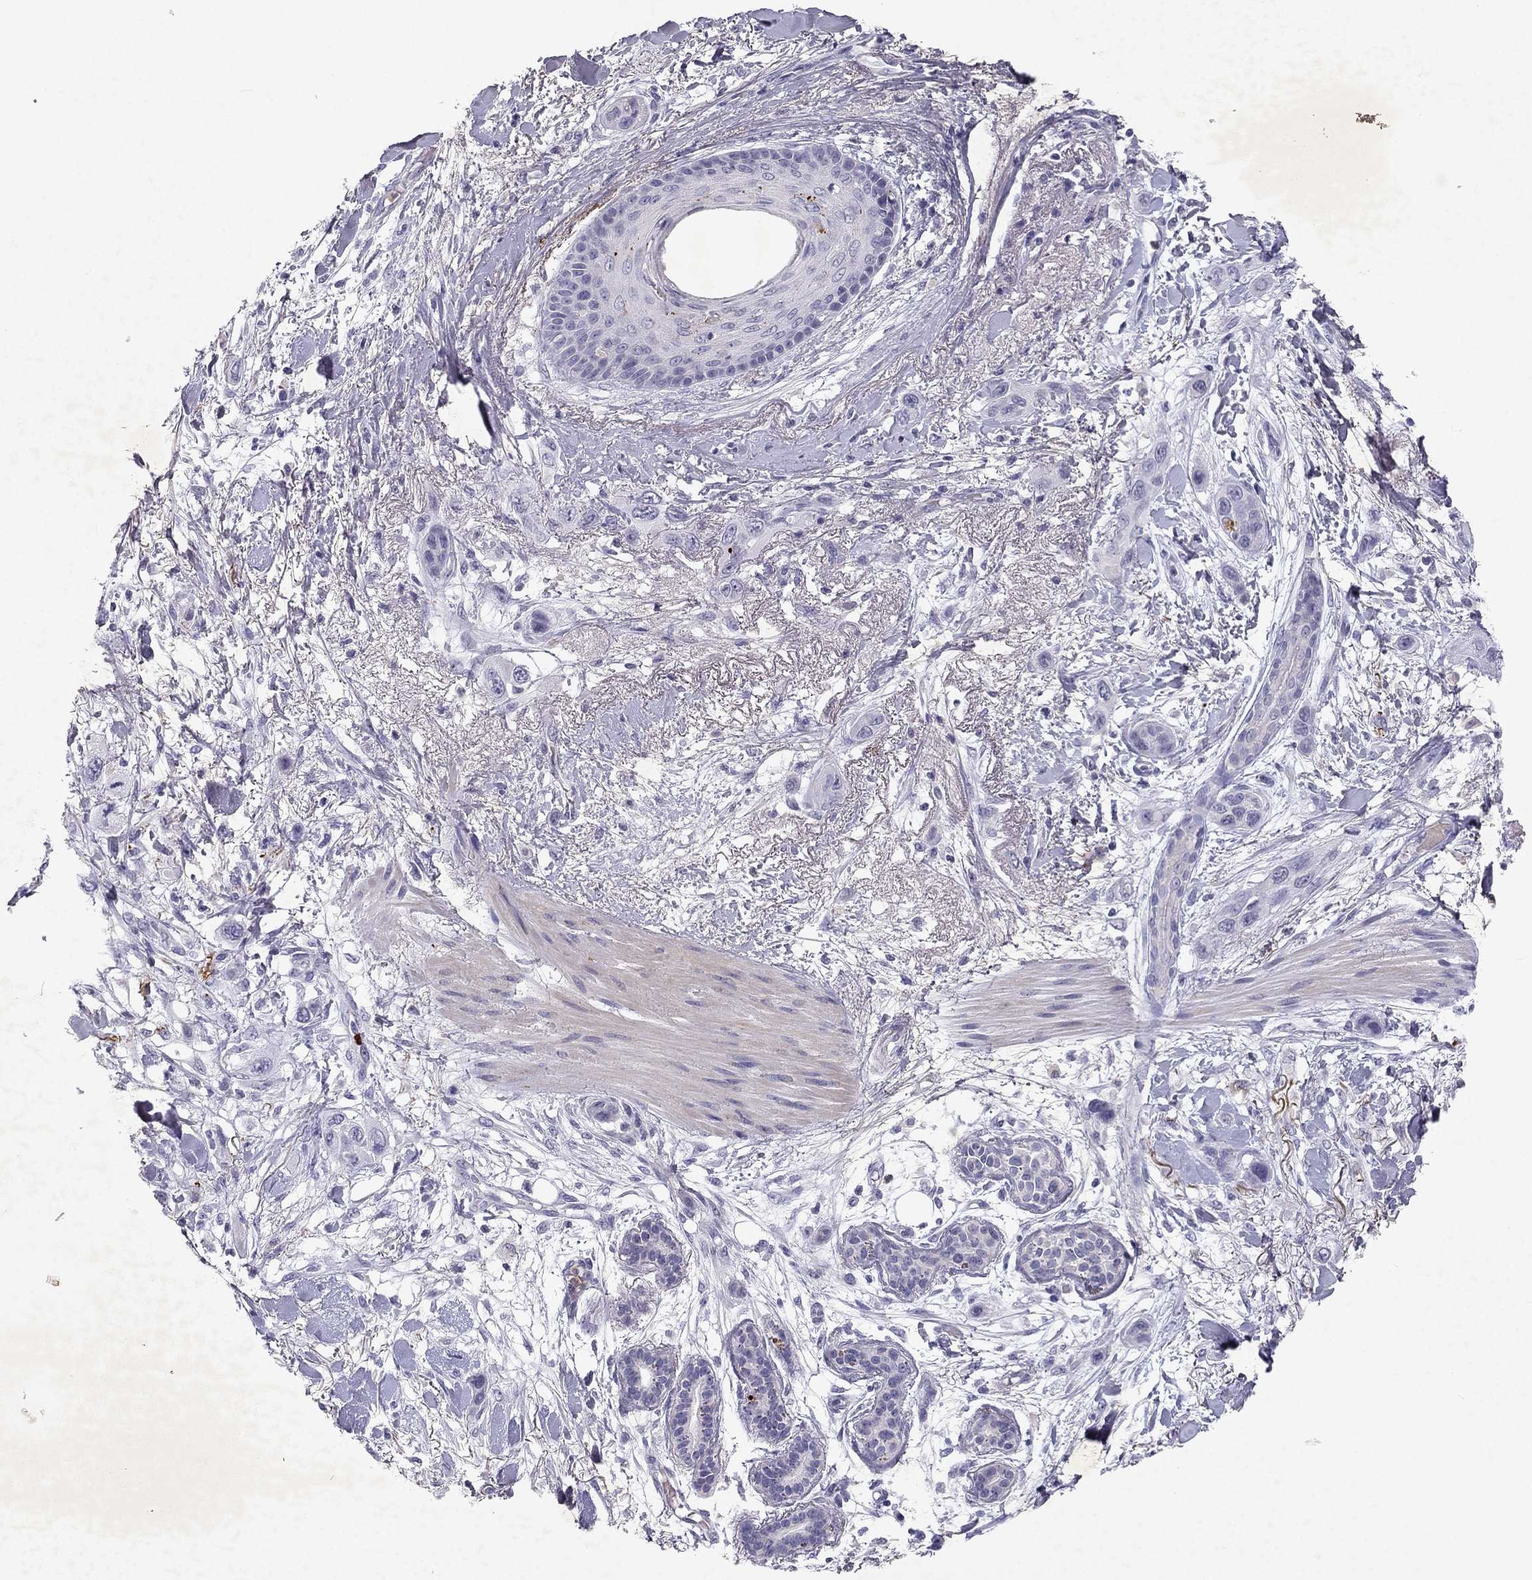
{"staining": {"intensity": "negative", "quantity": "none", "location": "none"}, "tissue": "skin cancer", "cell_type": "Tumor cells", "image_type": "cancer", "snomed": [{"axis": "morphology", "description": "Squamous cell carcinoma, NOS"}, {"axis": "topography", "description": "Skin"}], "caption": "High power microscopy image of an IHC micrograph of squamous cell carcinoma (skin), revealing no significant positivity in tumor cells.", "gene": "SLC6A4", "patient": {"sex": "male", "age": 79}}